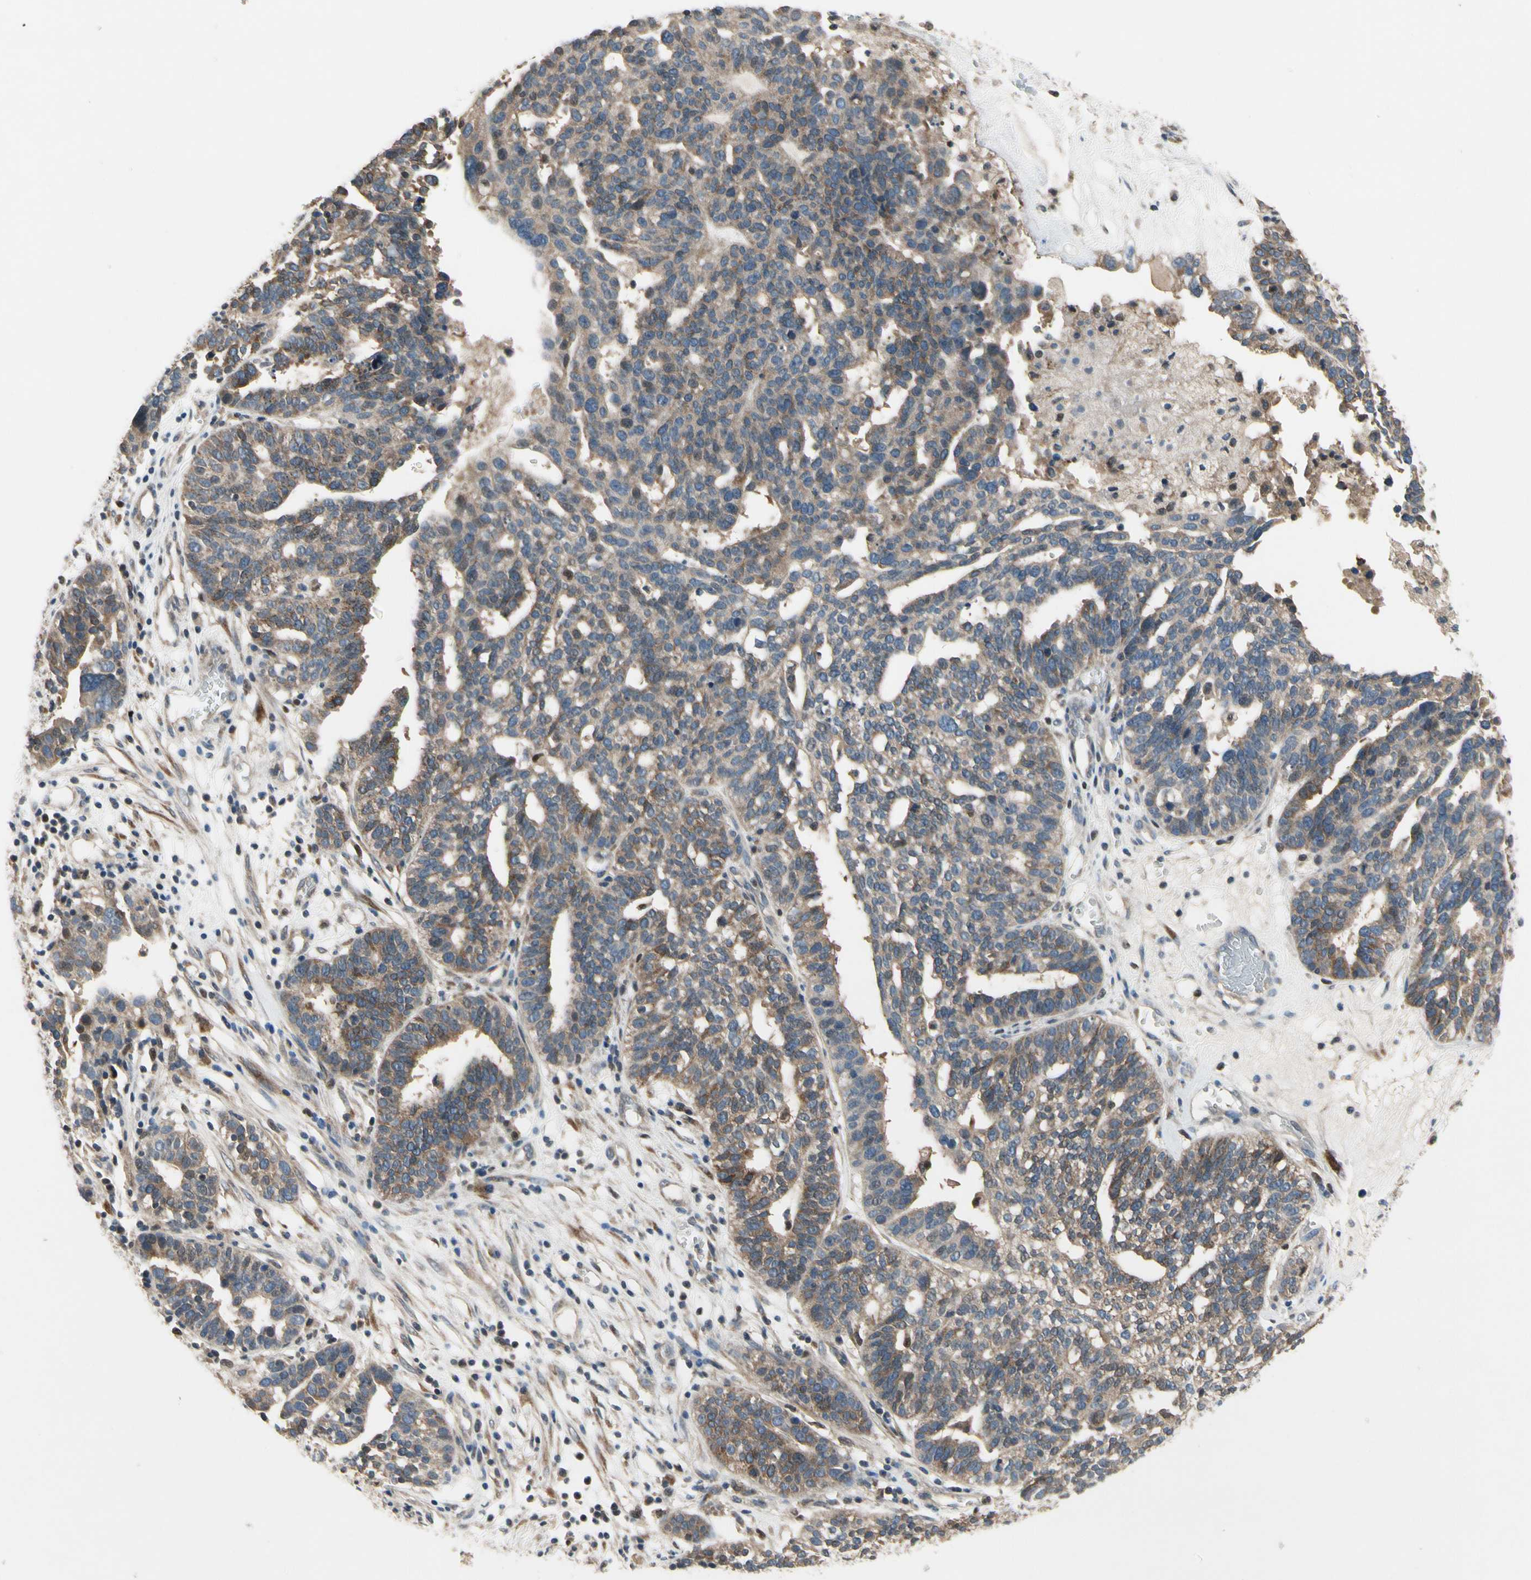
{"staining": {"intensity": "moderate", "quantity": "<25%", "location": "cytoplasmic/membranous"}, "tissue": "ovarian cancer", "cell_type": "Tumor cells", "image_type": "cancer", "snomed": [{"axis": "morphology", "description": "Cystadenocarcinoma, serous, NOS"}, {"axis": "topography", "description": "Ovary"}], "caption": "Protein analysis of ovarian cancer tissue displays moderate cytoplasmic/membranous expression in about <25% of tumor cells.", "gene": "CGREF1", "patient": {"sex": "female", "age": 59}}